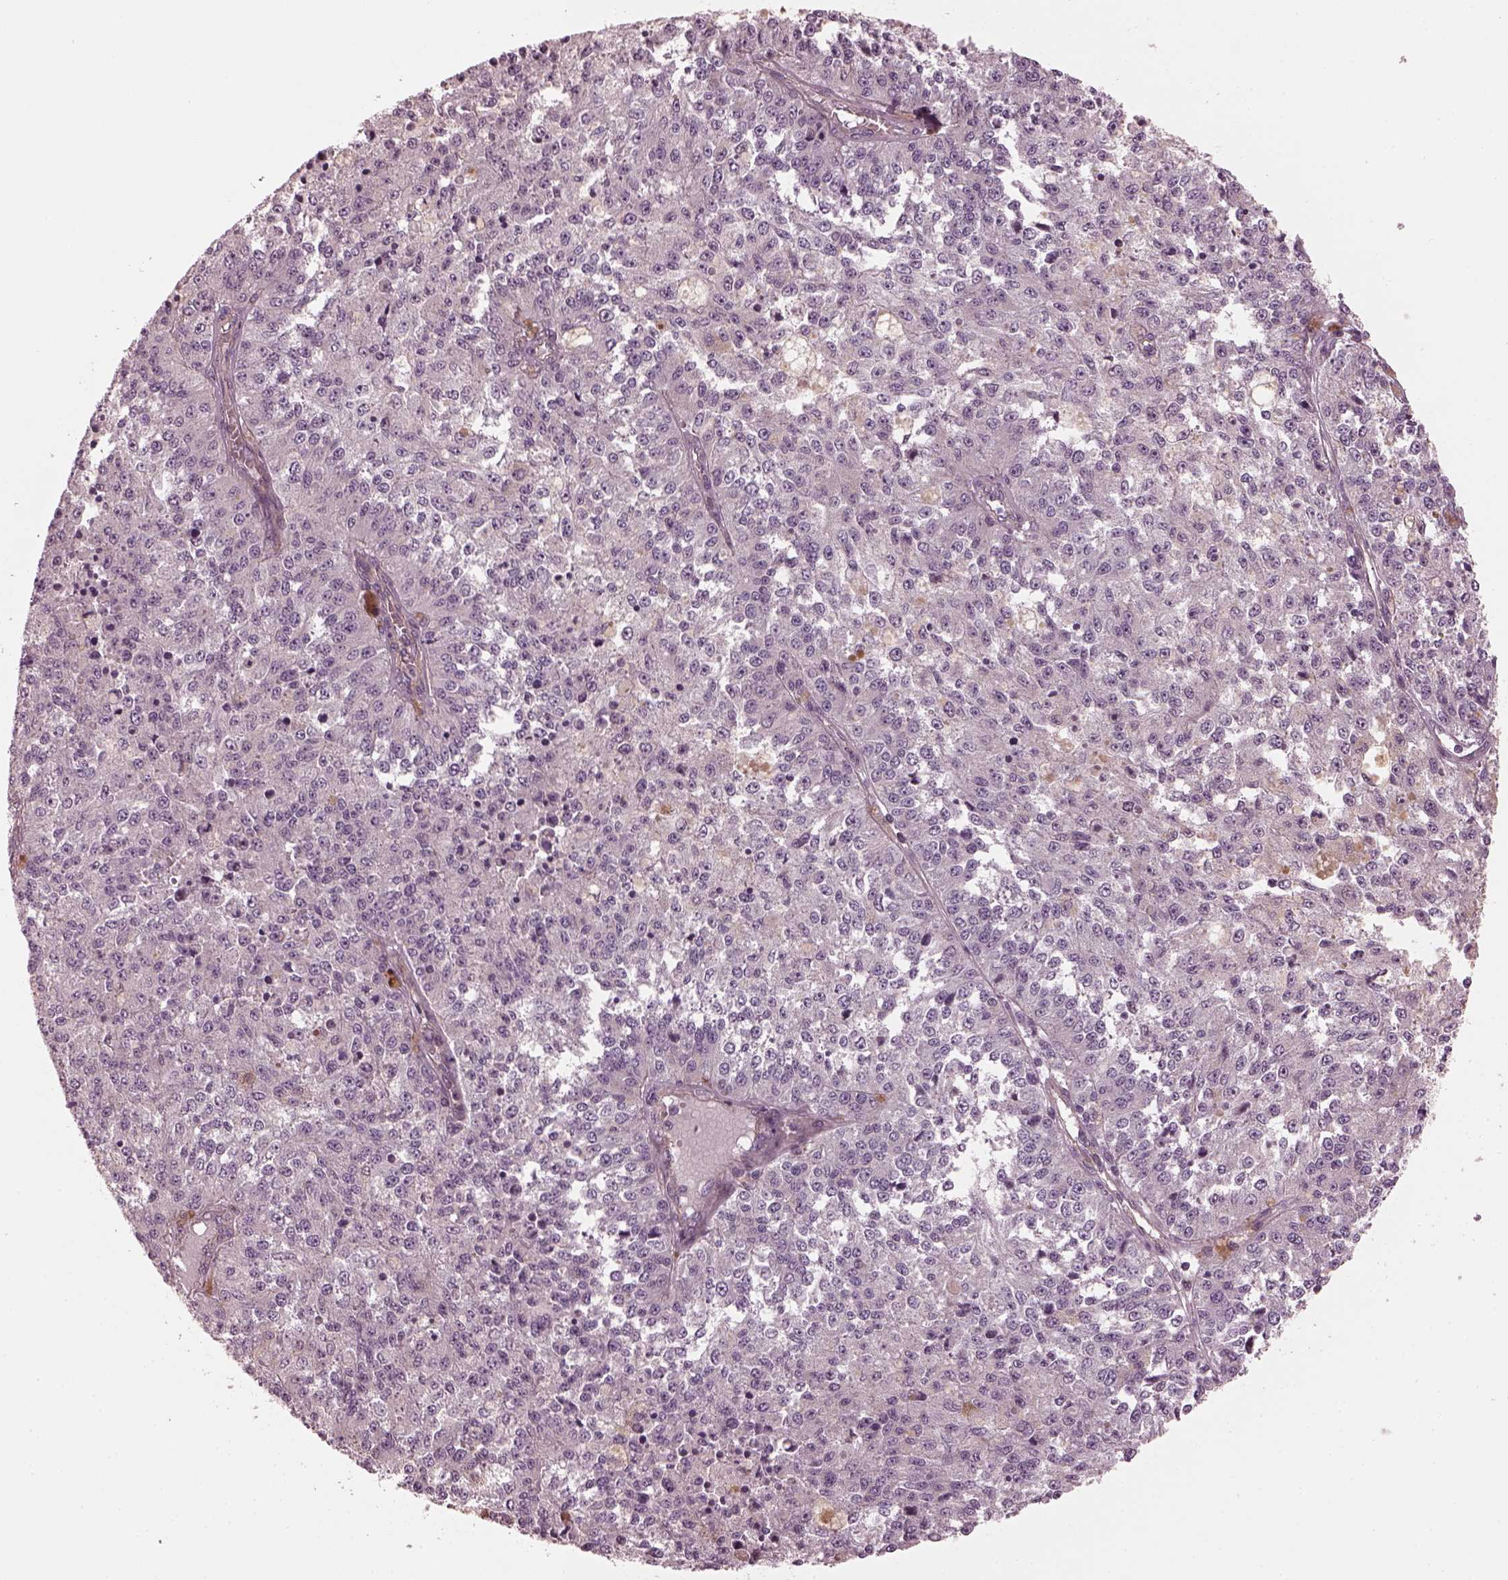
{"staining": {"intensity": "negative", "quantity": "none", "location": "none"}, "tissue": "melanoma", "cell_type": "Tumor cells", "image_type": "cancer", "snomed": [{"axis": "morphology", "description": "Malignant melanoma, Metastatic site"}, {"axis": "topography", "description": "Lymph node"}], "caption": "IHC histopathology image of neoplastic tissue: melanoma stained with DAB (3,3'-diaminobenzidine) displays no significant protein expression in tumor cells.", "gene": "ODAD1", "patient": {"sex": "female", "age": 64}}